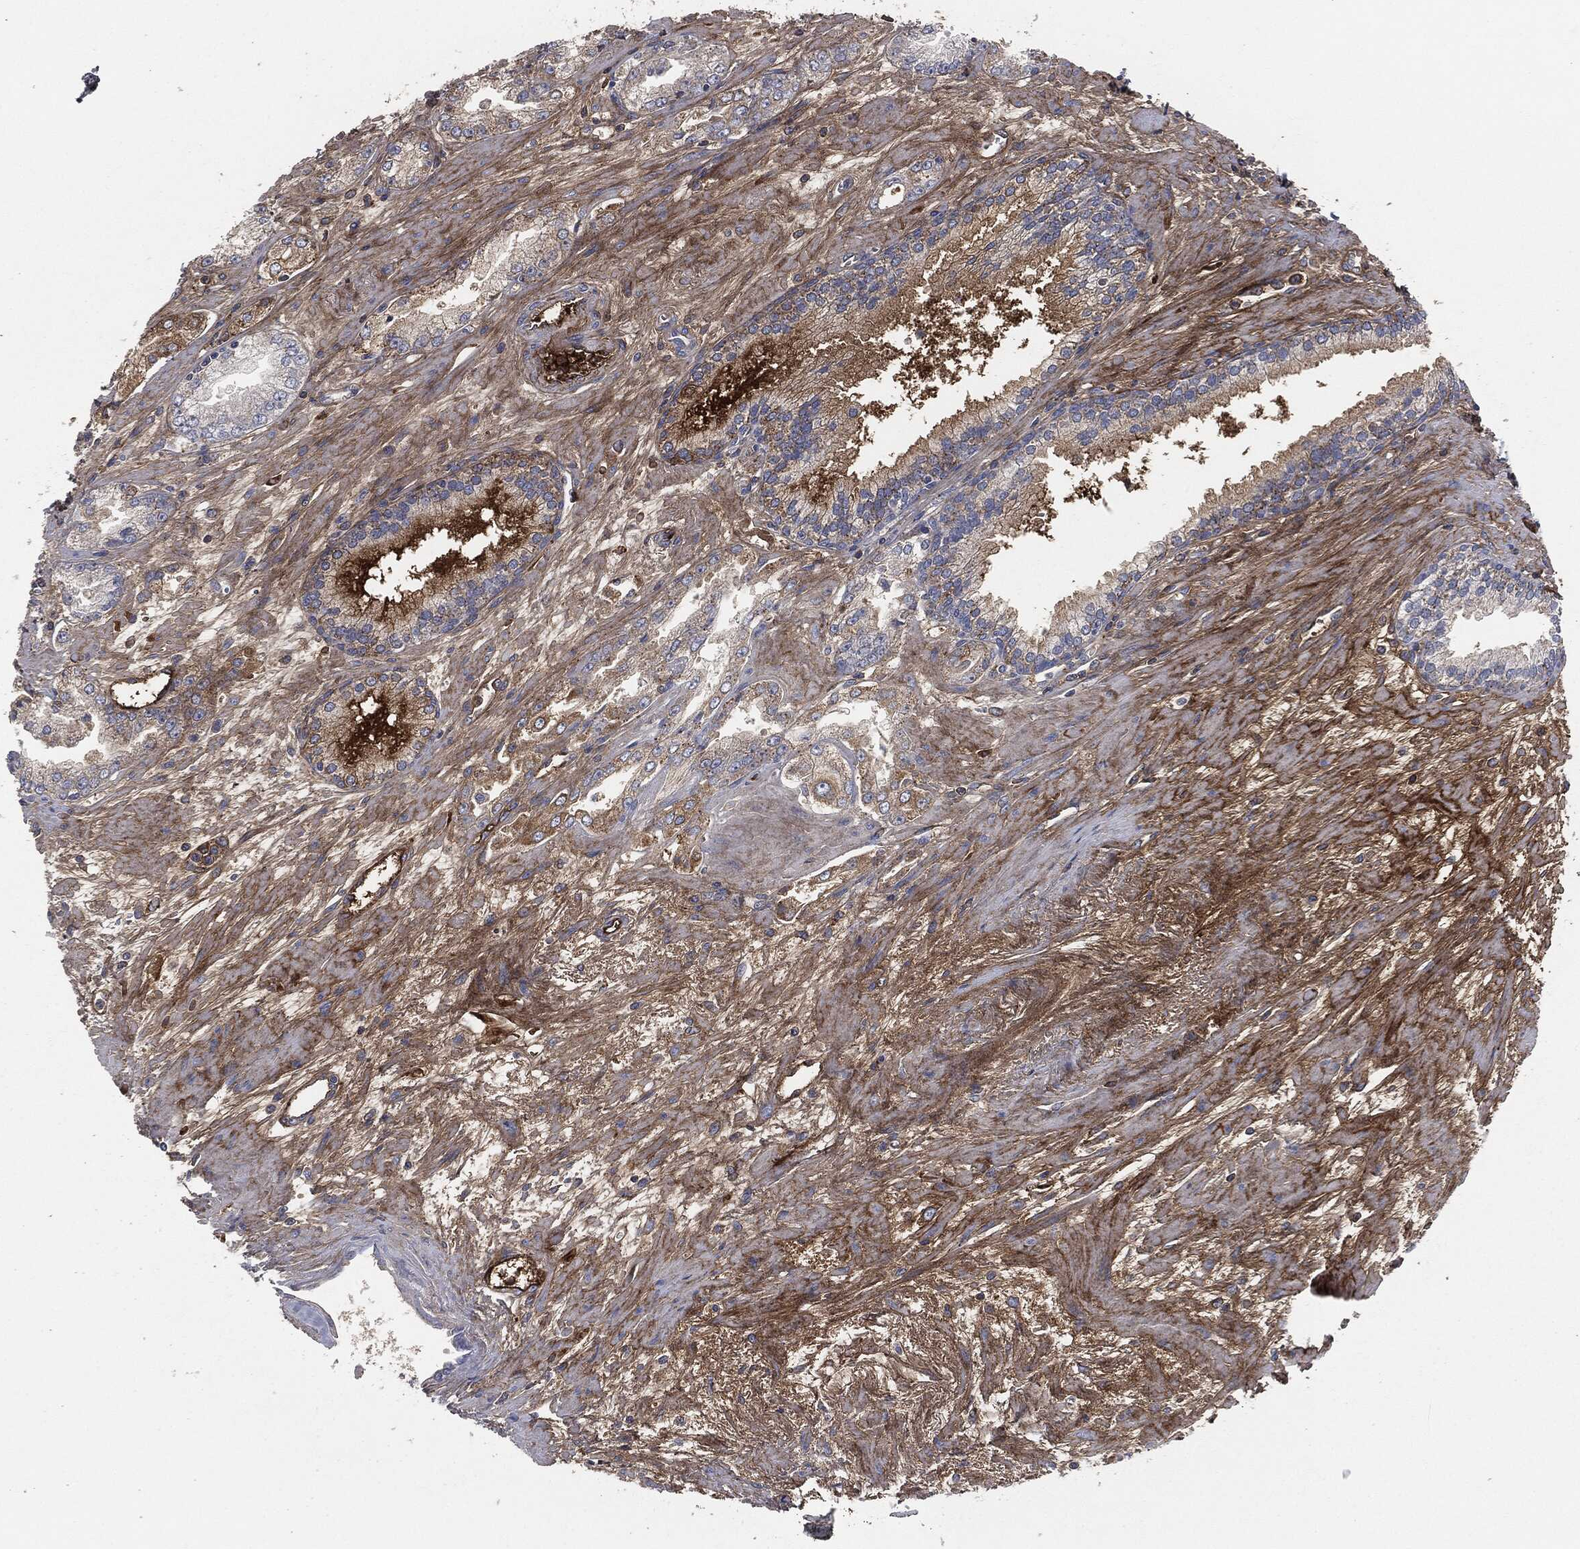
{"staining": {"intensity": "moderate", "quantity": "<25%", "location": "cytoplasmic/membranous"}, "tissue": "prostate cancer", "cell_type": "Tumor cells", "image_type": "cancer", "snomed": [{"axis": "morphology", "description": "Adenocarcinoma, Medium grade"}, {"axis": "topography", "description": "Prostate"}], "caption": "Immunohistochemistry (IHC) (DAB) staining of adenocarcinoma (medium-grade) (prostate) exhibits moderate cytoplasmic/membranous protein expression in approximately <25% of tumor cells.", "gene": "APOB", "patient": {"sex": "male", "age": 71}}